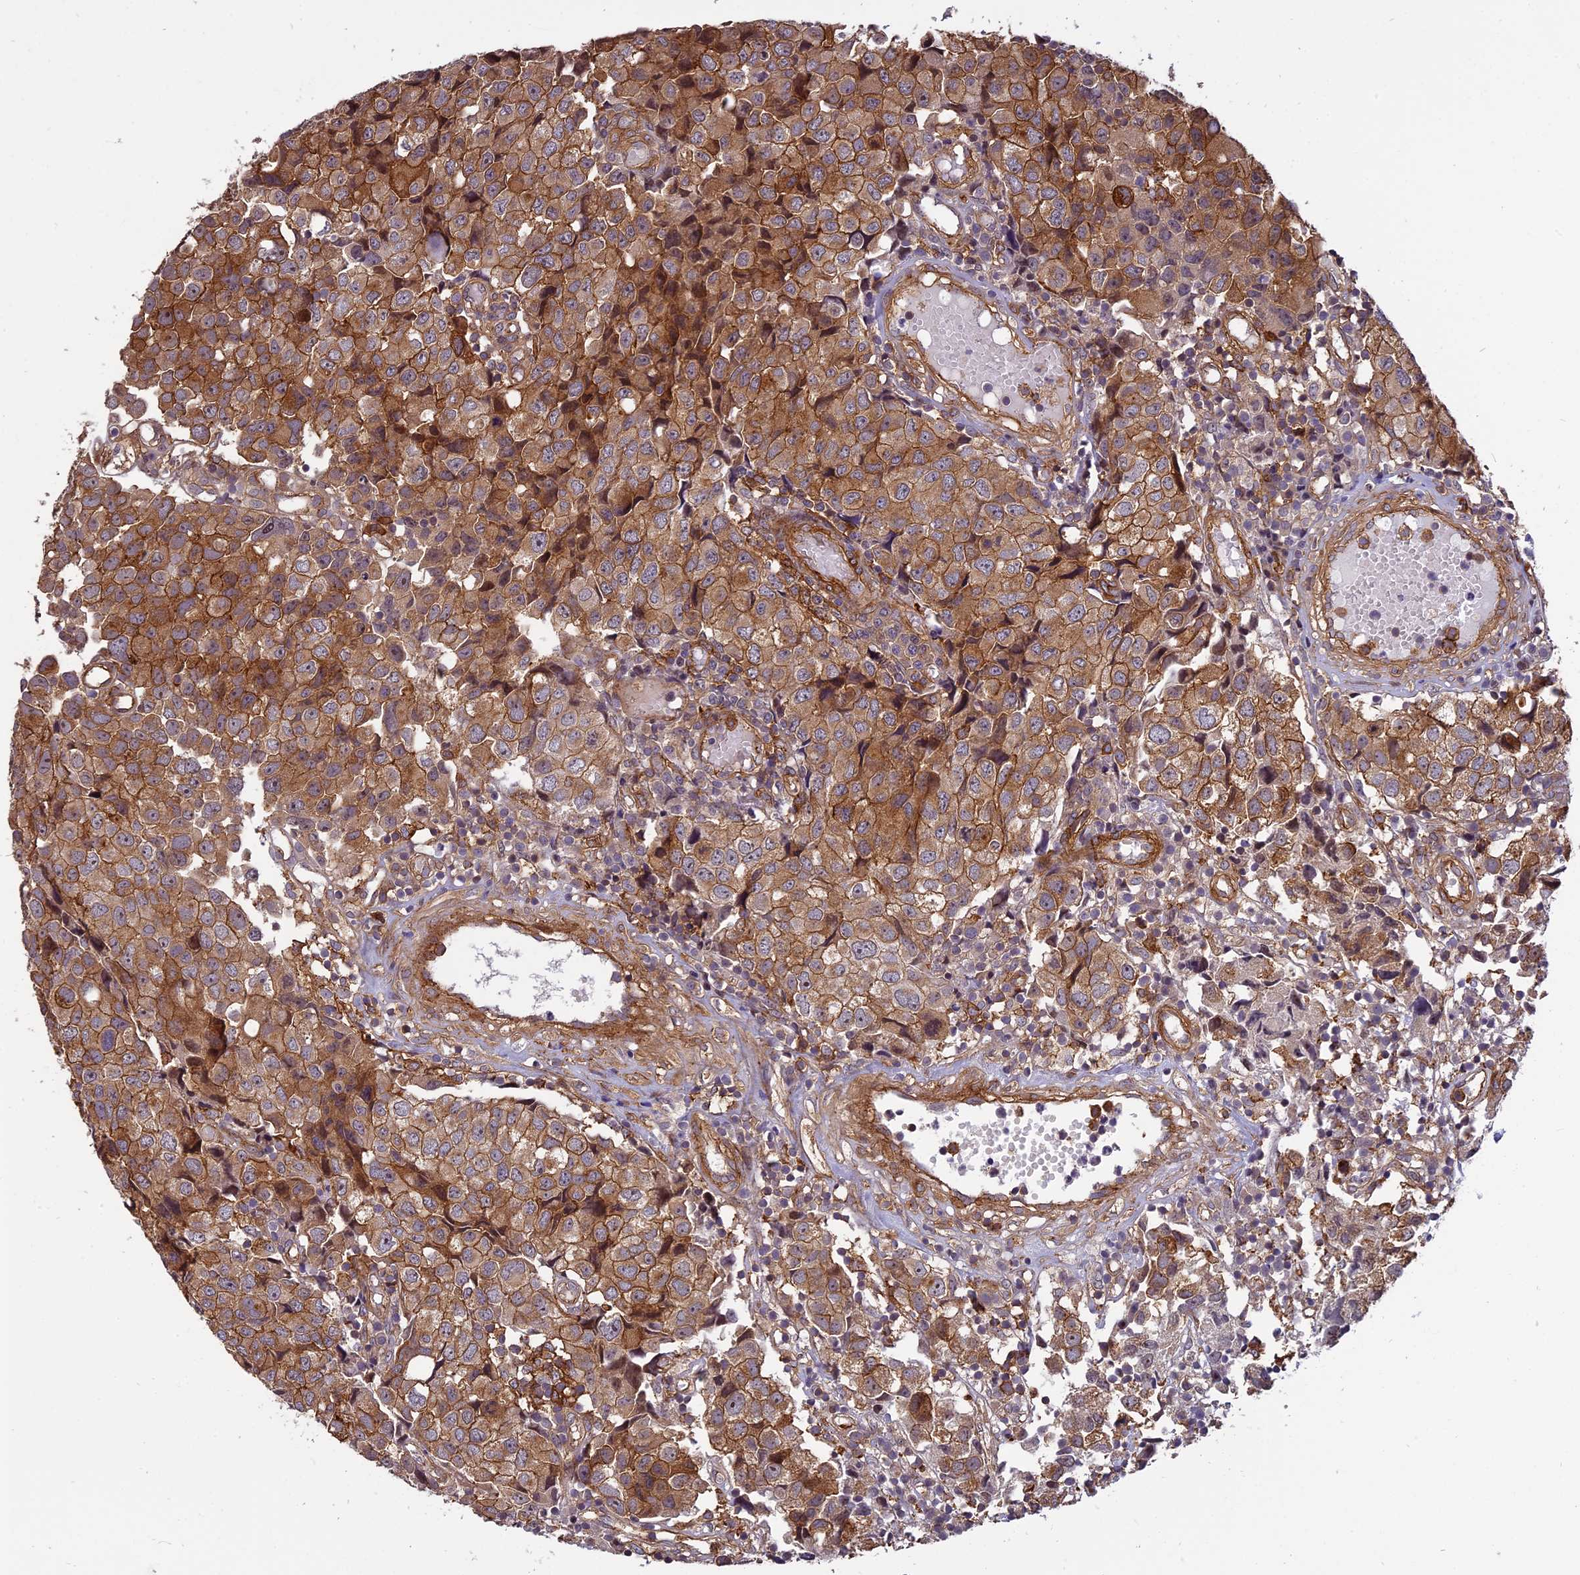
{"staining": {"intensity": "moderate", "quantity": ">75%", "location": "cytoplasmic/membranous"}, "tissue": "urothelial cancer", "cell_type": "Tumor cells", "image_type": "cancer", "snomed": [{"axis": "morphology", "description": "Urothelial carcinoma, High grade"}, {"axis": "topography", "description": "Urinary bladder"}], "caption": "The immunohistochemical stain shows moderate cytoplasmic/membranous expression in tumor cells of urothelial cancer tissue.", "gene": "EHBP1L1", "patient": {"sex": "female", "age": 75}}